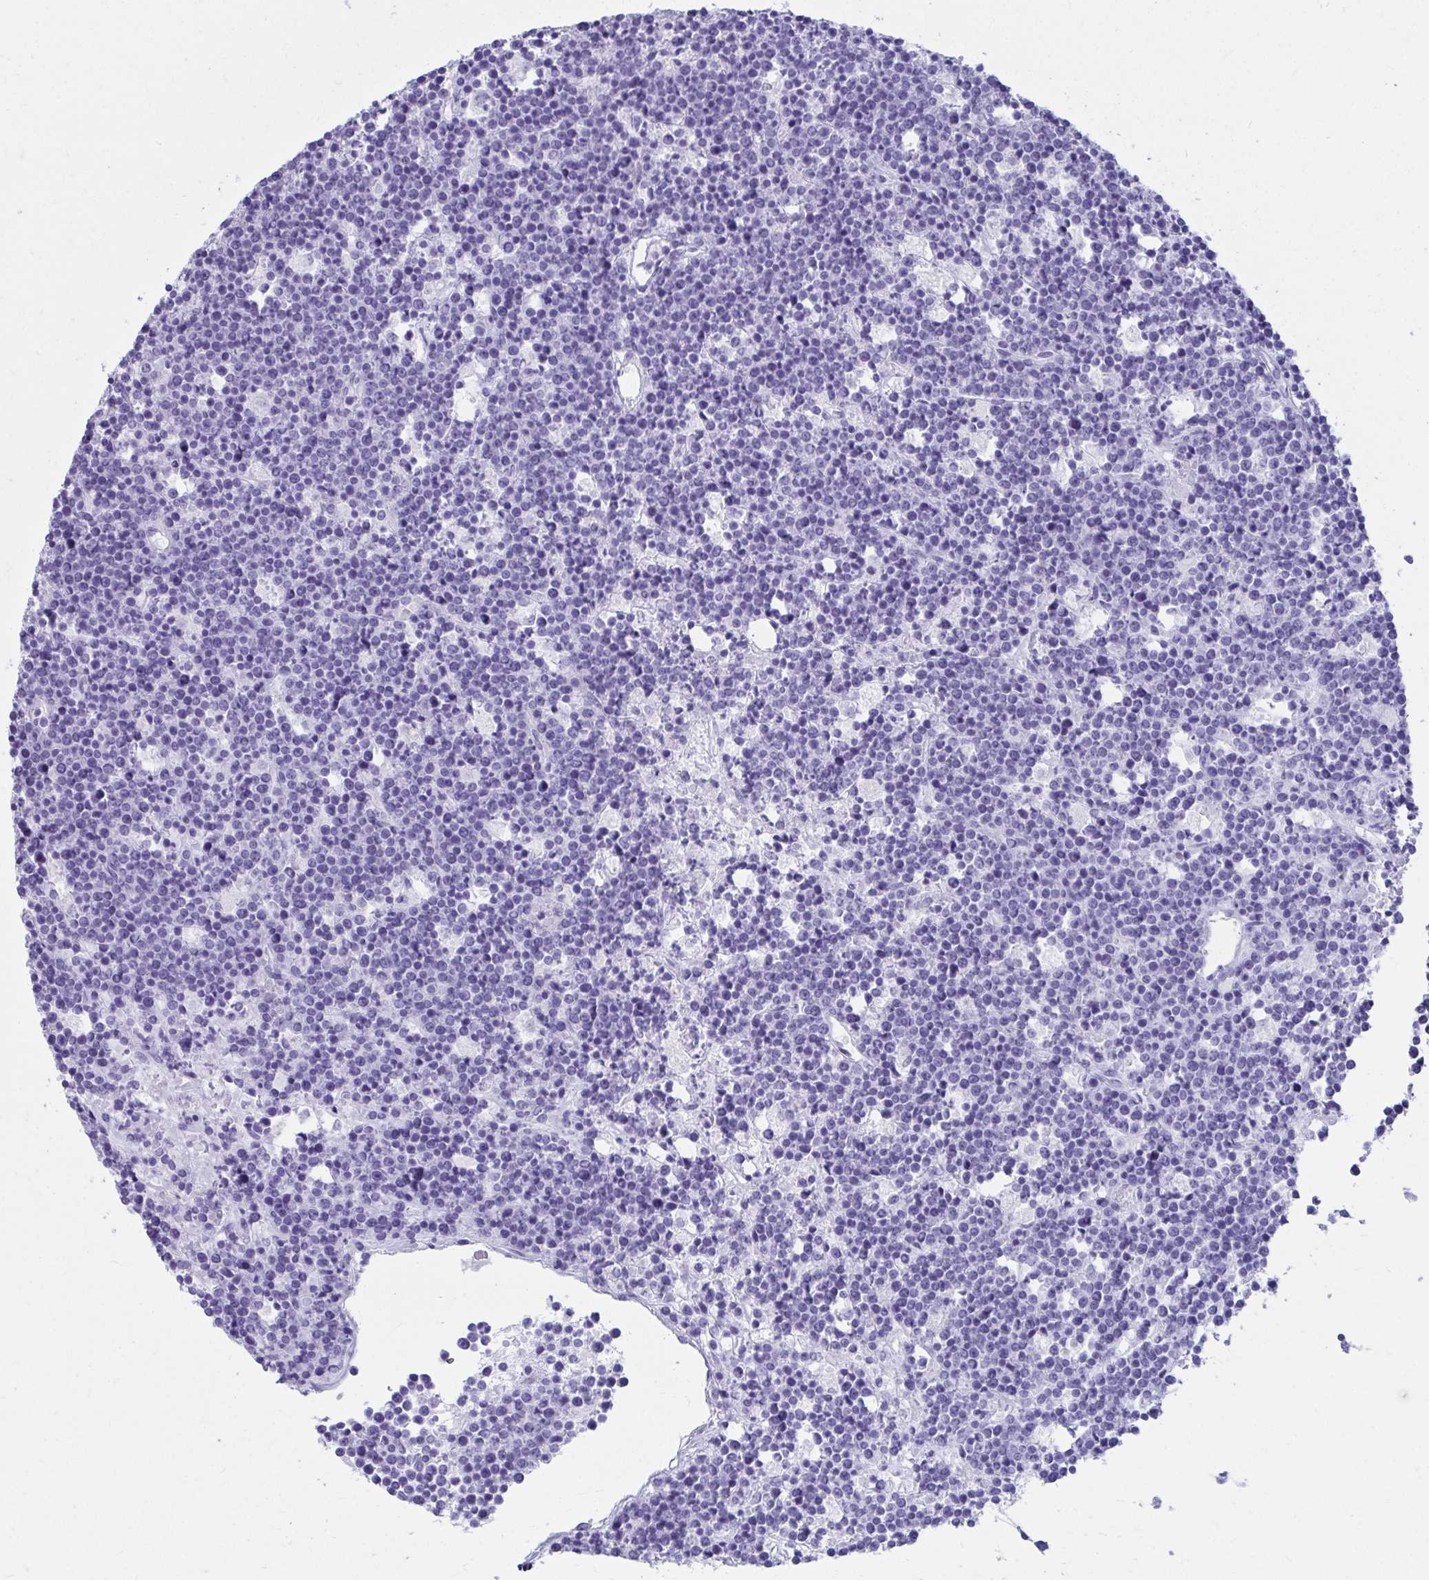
{"staining": {"intensity": "negative", "quantity": "none", "location": "none"}, "tissue": "lymphoma", "cell_type": "Tumor cells", "image_type": "cancer", "snomed": [{"axis": "morphology", "description": "Malignant lymphoma, non-Hodgkin's type, High grade"}, {"axis": "topography", "description": "Ovary"}], "caption": "Tumor cells show no significant expression in high-grade malignant lymphoma, non-Hodgkin's type.", "gene": "ATP4B", "patient": {"sex": "female", "age": 56}}